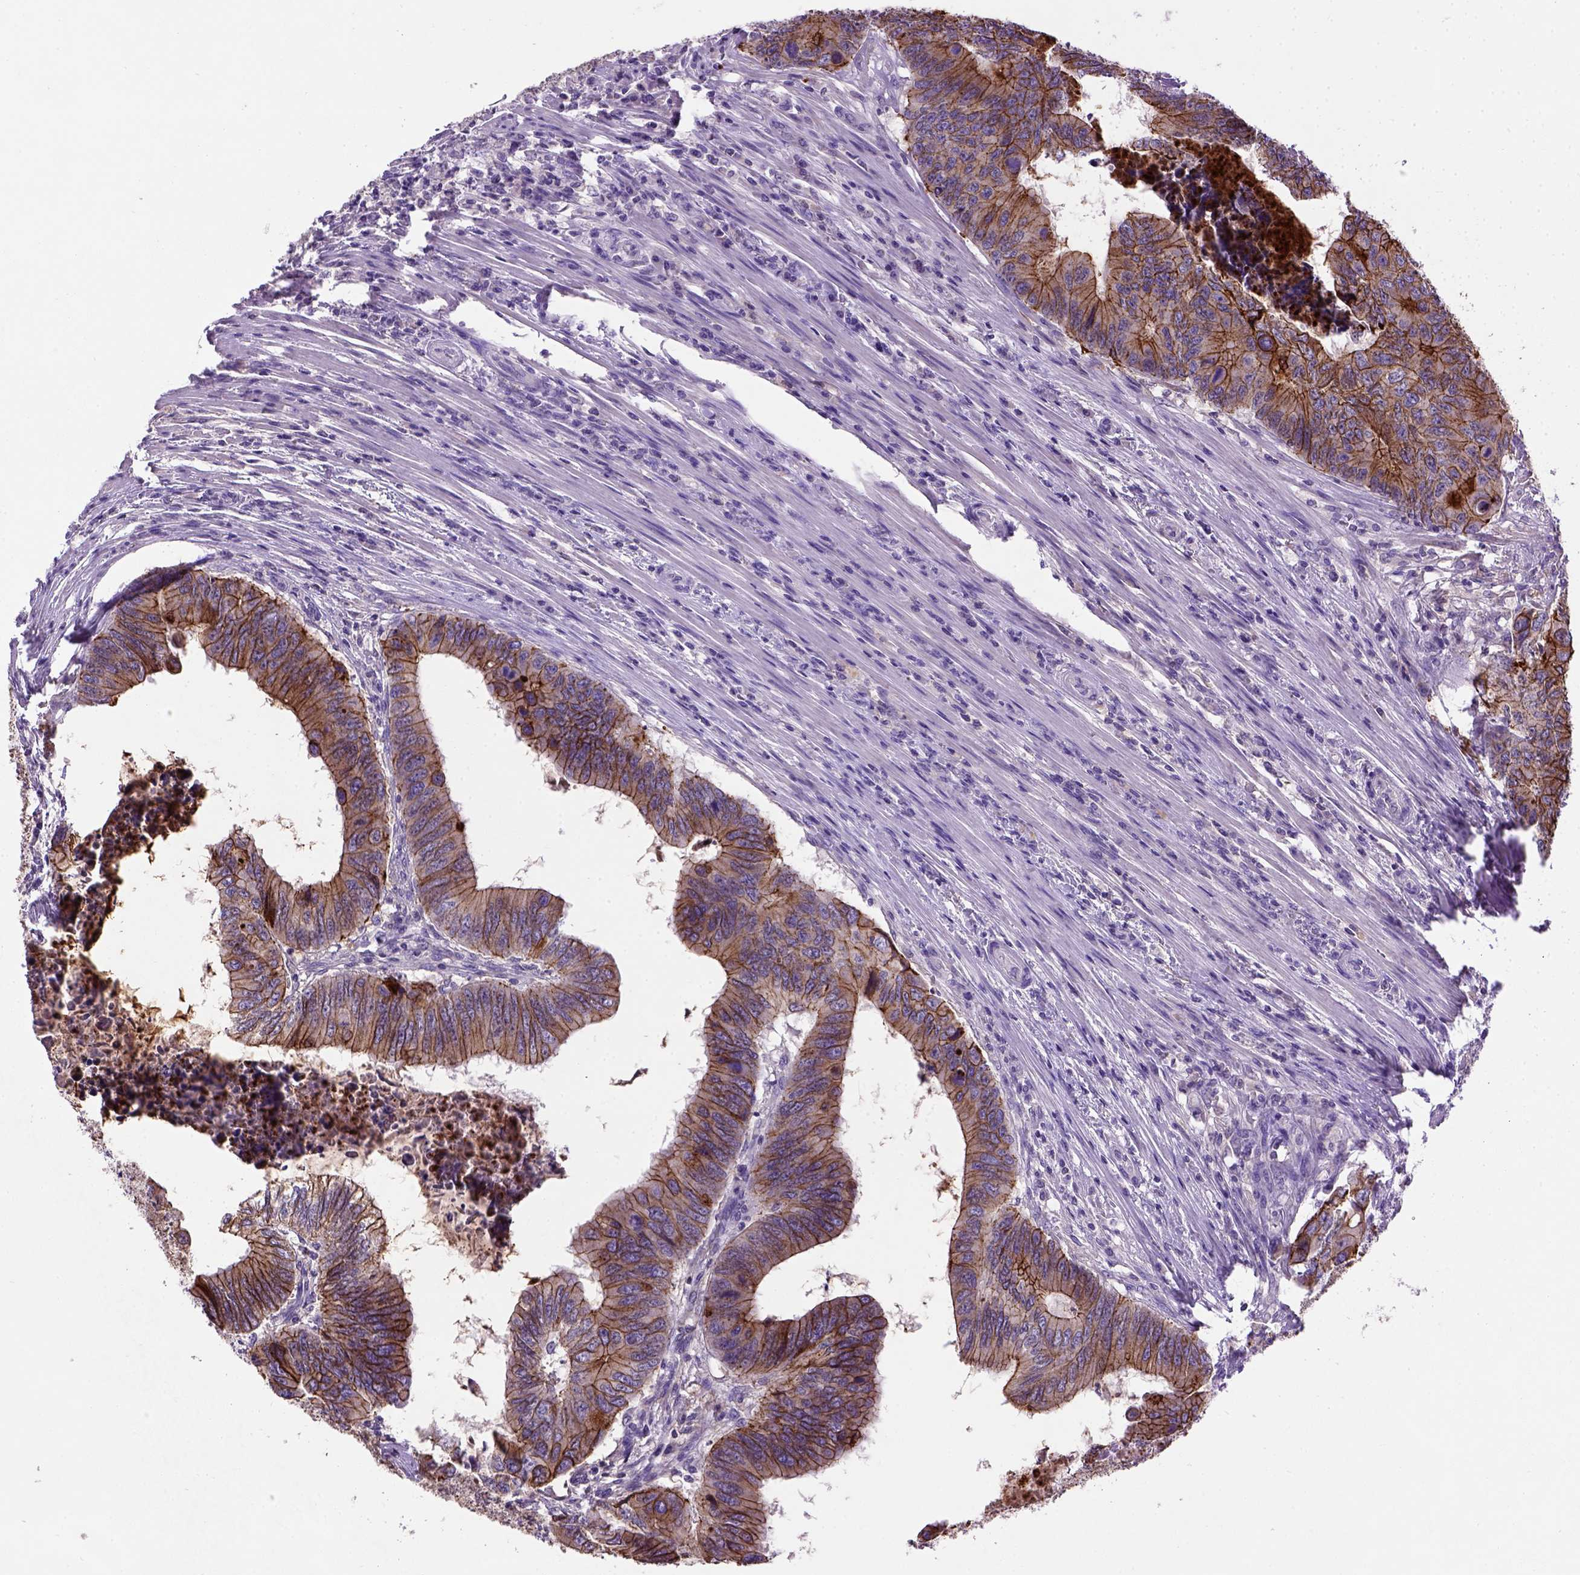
{"staining": {"intensity": "strong", "quantity": ">75%", "location": "cytoplasmic/membranous"}, "tissue": "colorectal cancer", "cell_type": "Tumor cells", "image_type": "cancer", "snomed": [{"axis": "morphology", "description": "Adenocarcinoma, NOS"}, {"axis": "topography", "description": "Colon"}], "caption": "A photomicrograph showing strong cytoplasmic/membranous staining in about >75% of tumor cells in colorectal cancer (adenocarcinoma), as visualized by brown immunohistochemical staining.", "gene": "CDH1", "patient": {"sex": "male", "age": 53}}